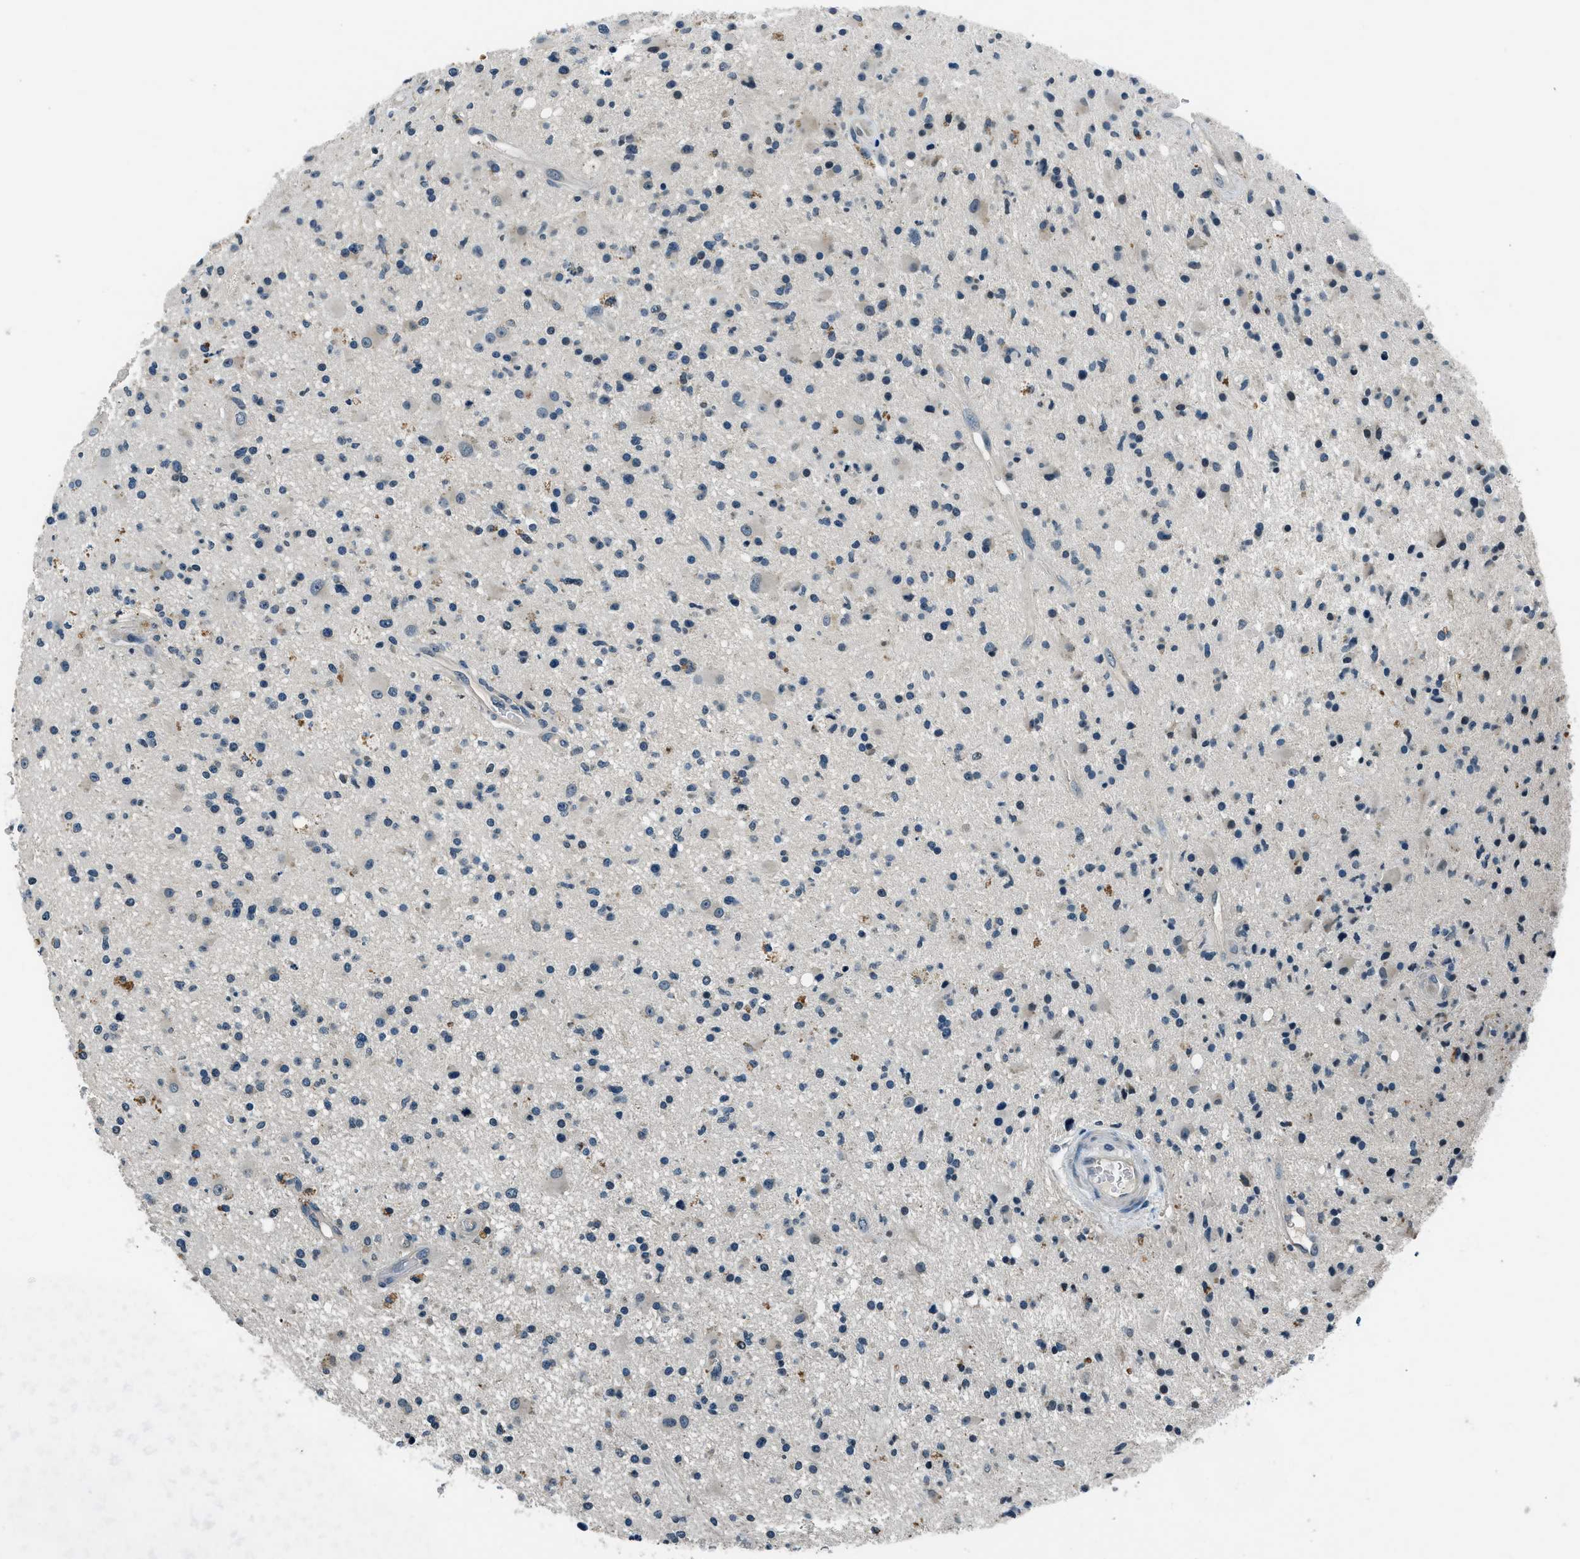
{"staining": {"intensity": "negative", "quantity": "none", "location": "none"}, "tissue": "glioma", "cell_type": "Tumor cells", "image_type": "cancer", "snomed": [{"axis": "morphology", "description": "Glioma, malignant, High grade"}, {"axis": "topography", "description": "Brain"}], "caption": "Human glioma stained for a protein using immunohistochemistry shows no positivity in tumor cells.", "gene": "NME8", "patient": {"sex": "male", "age": 33}}